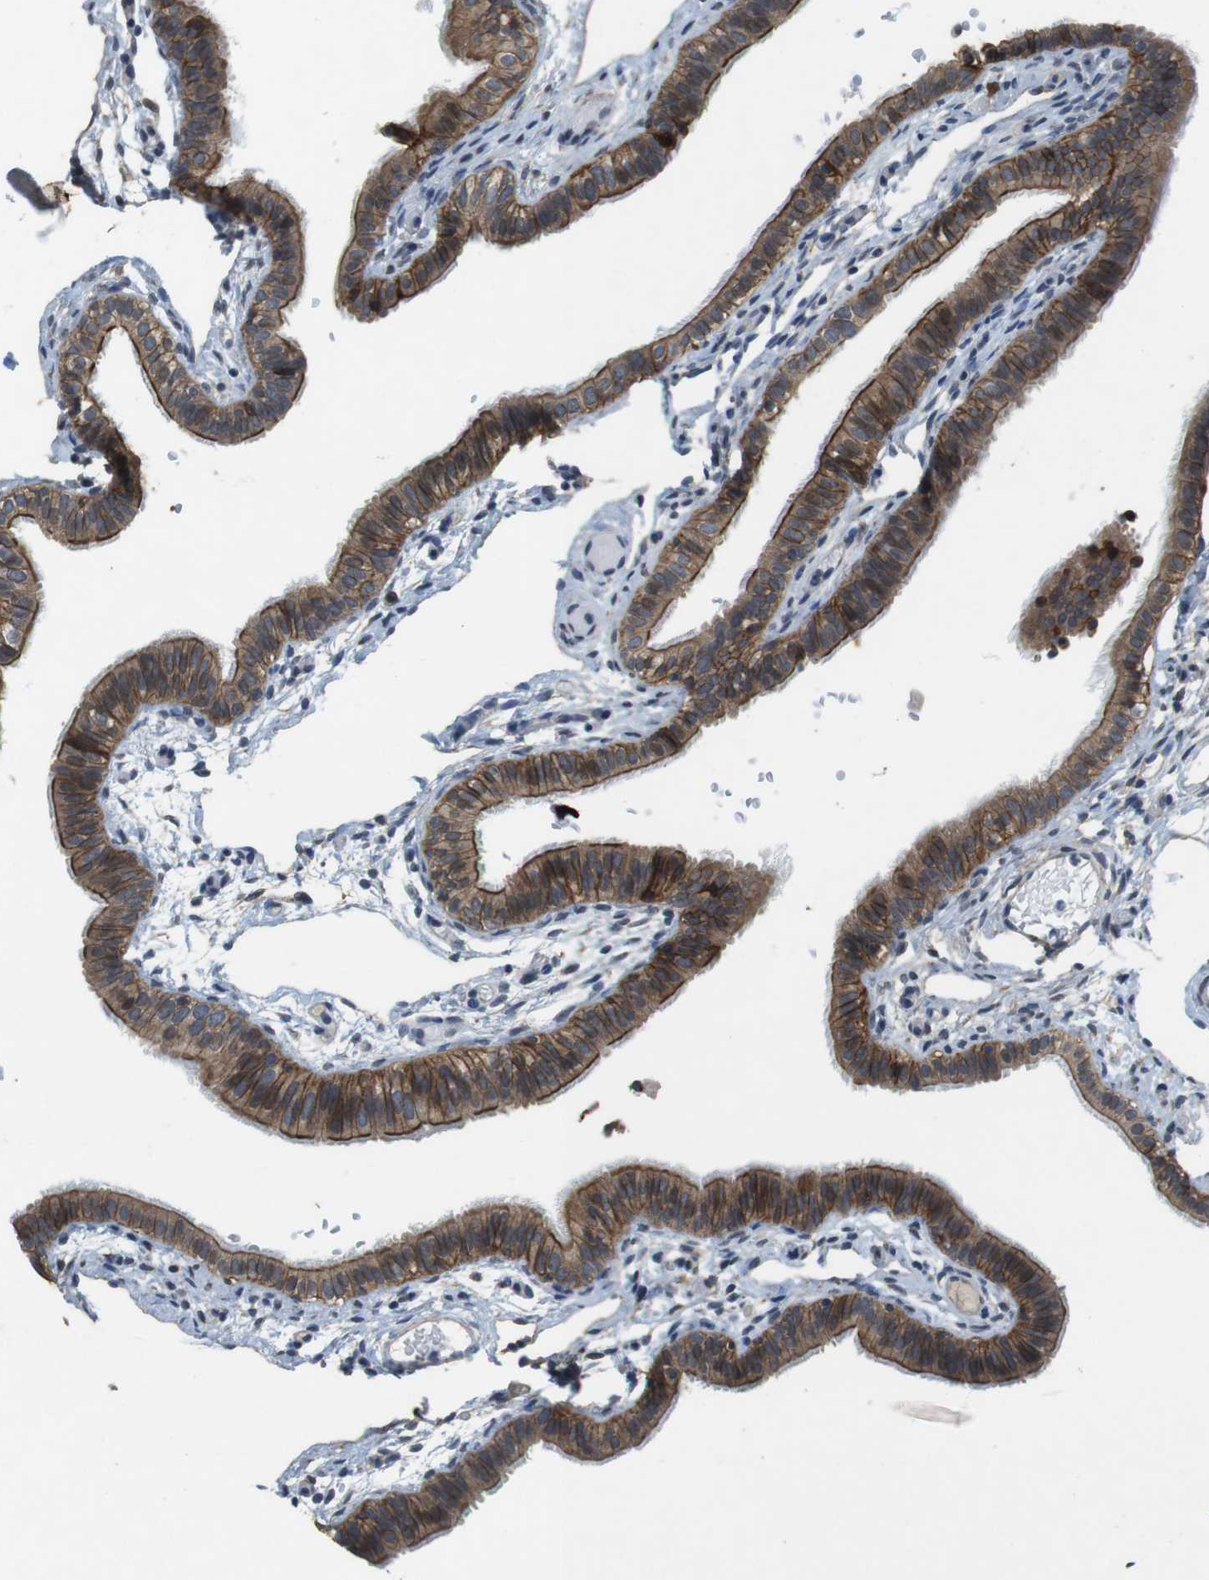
{"staining": {"intensity": "moderate", "quantity": ">75%", "location": "cytoplasmic/membranous"}, "tissue": "fallopian tube", "cell_type": "Glandular cells", "image_type": "normal", "snomed": [{"axis": "morphology", "description": "Normal tissue, NOS"}, {"axis": "morphology", "description": "Dermoid, NOS"}, {"axis": "topography", "description": "Fallopian tube"}], "caption": "Immunohistochemistry (DAB) staining of normal fallopian tube exhibits moderate cytoplasmic/membranous protein positivity in about >75% of glandular cells. The staining was performed using DAB to visualize the protein expression in brown, while the nuclei were stained in blue with hematoxylin (Magnification: 20x).", "gene": "CLDN7", "patient": {"sex": "female", "age": 33}}